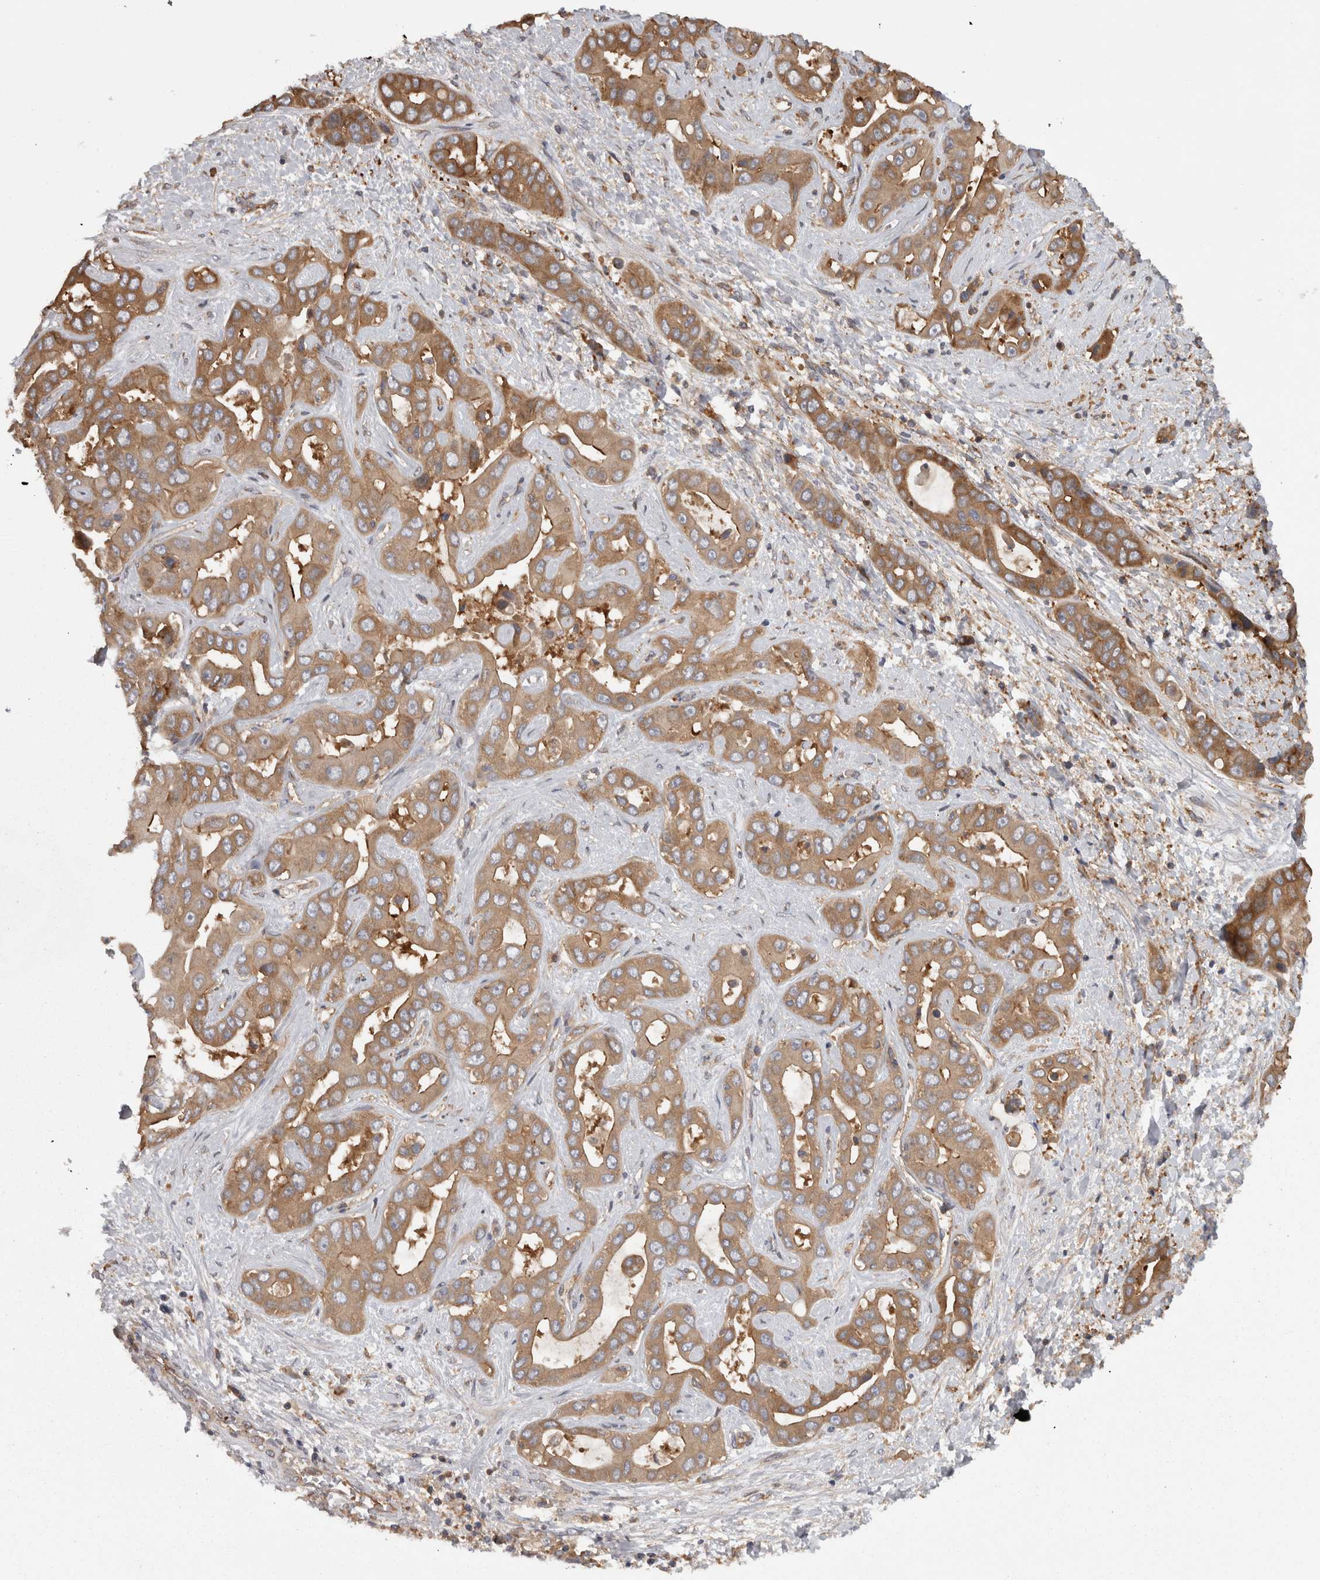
{"staining": {"intensity": "moderate", "quantity": ">75%", "location": "cytoplasmic/membranous"}, "tissue": "liver cancer", "cell_type": "Tumor cells", "image_type": "cancer", "snomed": [{"axis": "morphology", "description": "Cholangiocarcinoma"}, {"axis": "topography", "description": "Liver"}], "caption": "There is medium levels of moderate cytoplasmic/membranous positivity in tumor cells of liver cancer, as demonstrated by immunohistochemical staining (brown color).", "gene": "SMCR8", "patient": {"sex": "female", "age": 52}}